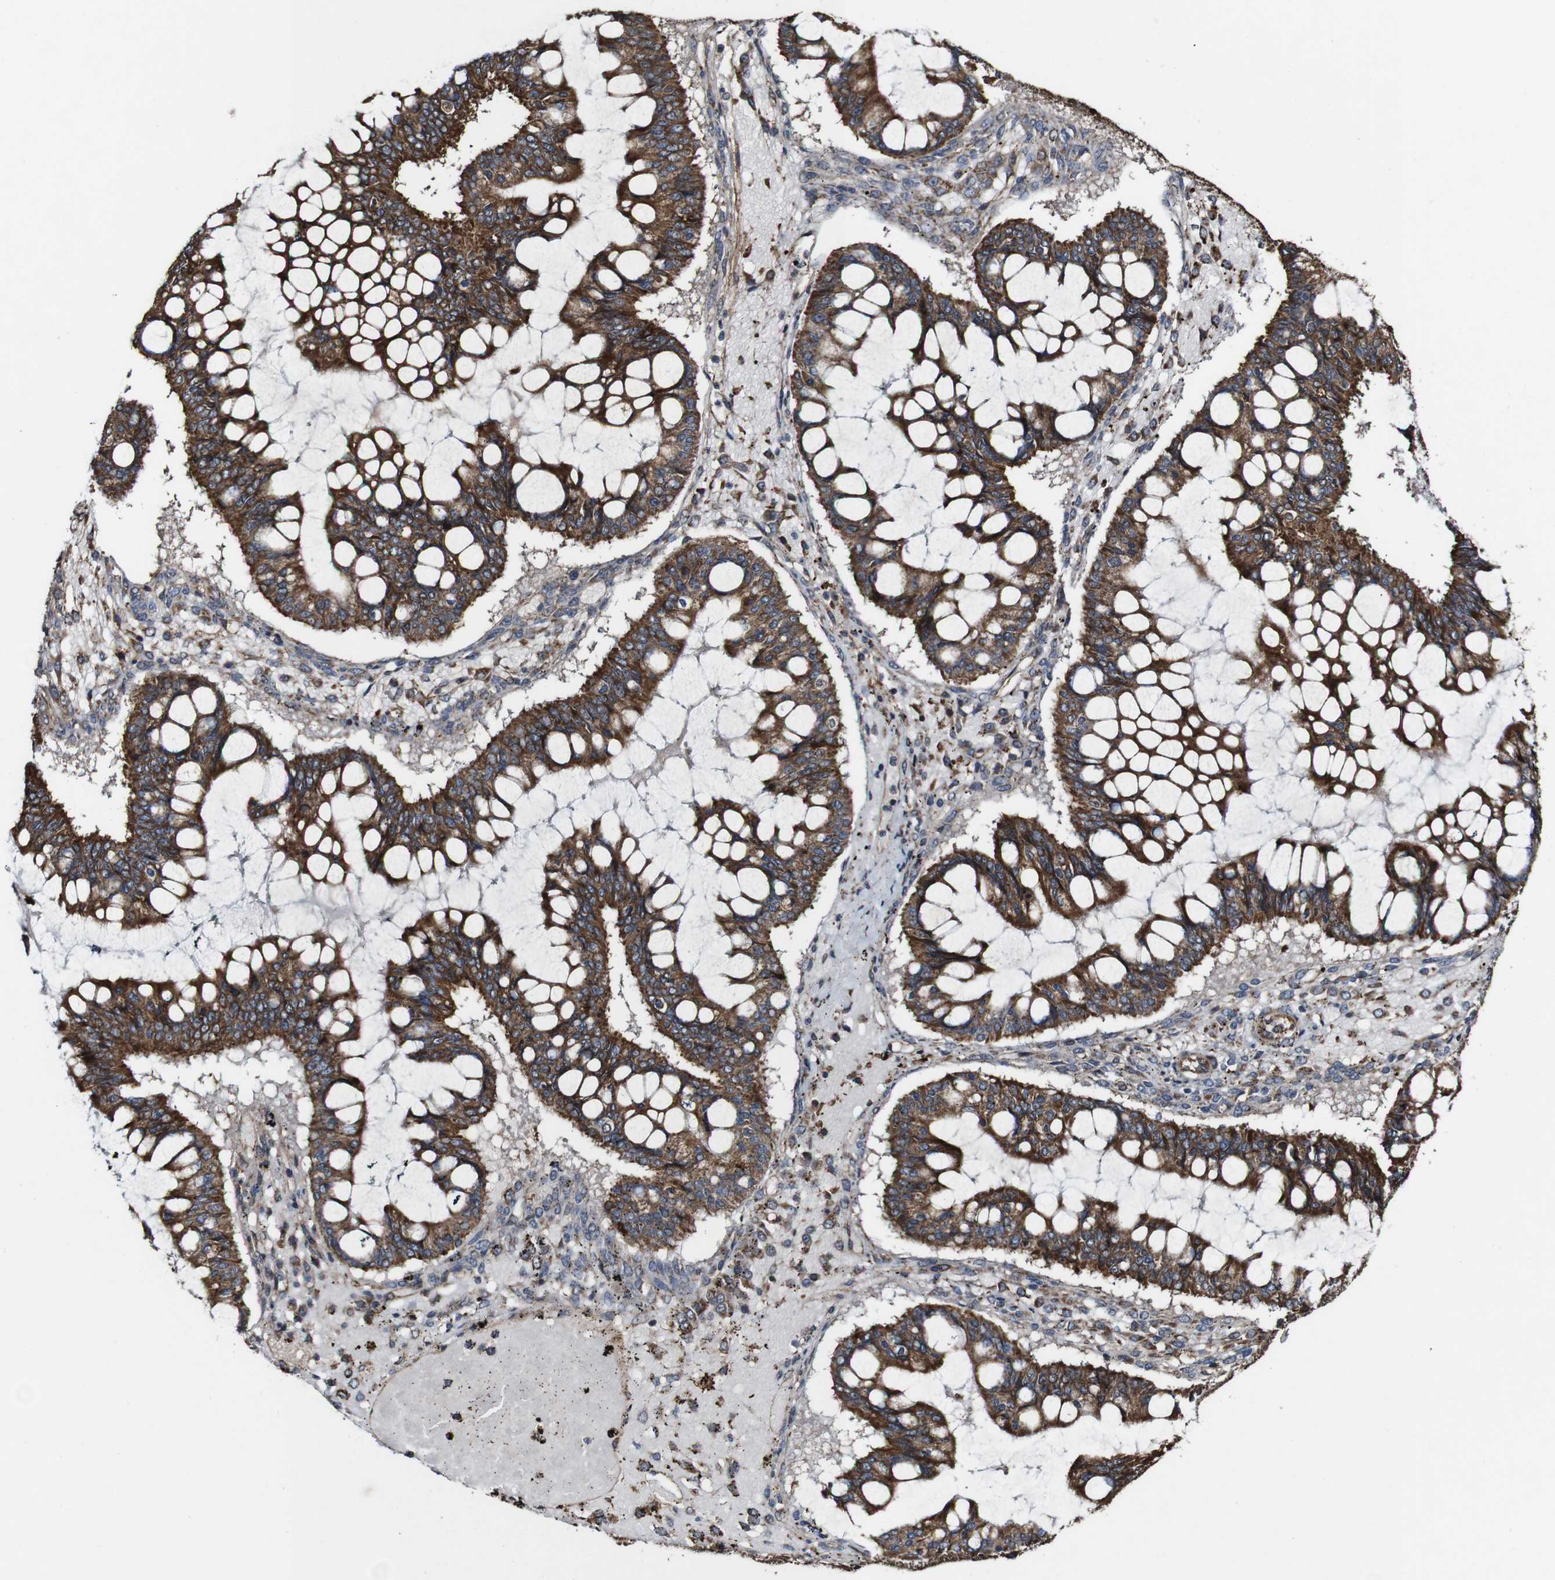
{"staining": {"intensity": "strong", "quantity": ">75%", "location": "cytoplasmic/membranous"}, "tissue": "ovarian cancer", "cell_type": "Tumor cells", "image_type": "cancer", "snomed": [{"axis": "morphology", "description": "Cystadenocarcinoma, mucinous, NOS"}, {"axis": "topography", "description": "Ovary"}], "caption": "A high-resolution photomicrograph shows immunohistochemistry (IHC) staining of mucinous cystadenocarcinoma (ovarian), which reveals strong cytoplasmic/membranous expression in approximately >75% of tumor cells.", "gene": "BTN3A3", "patient": {"sex": "female", "age": 73}}